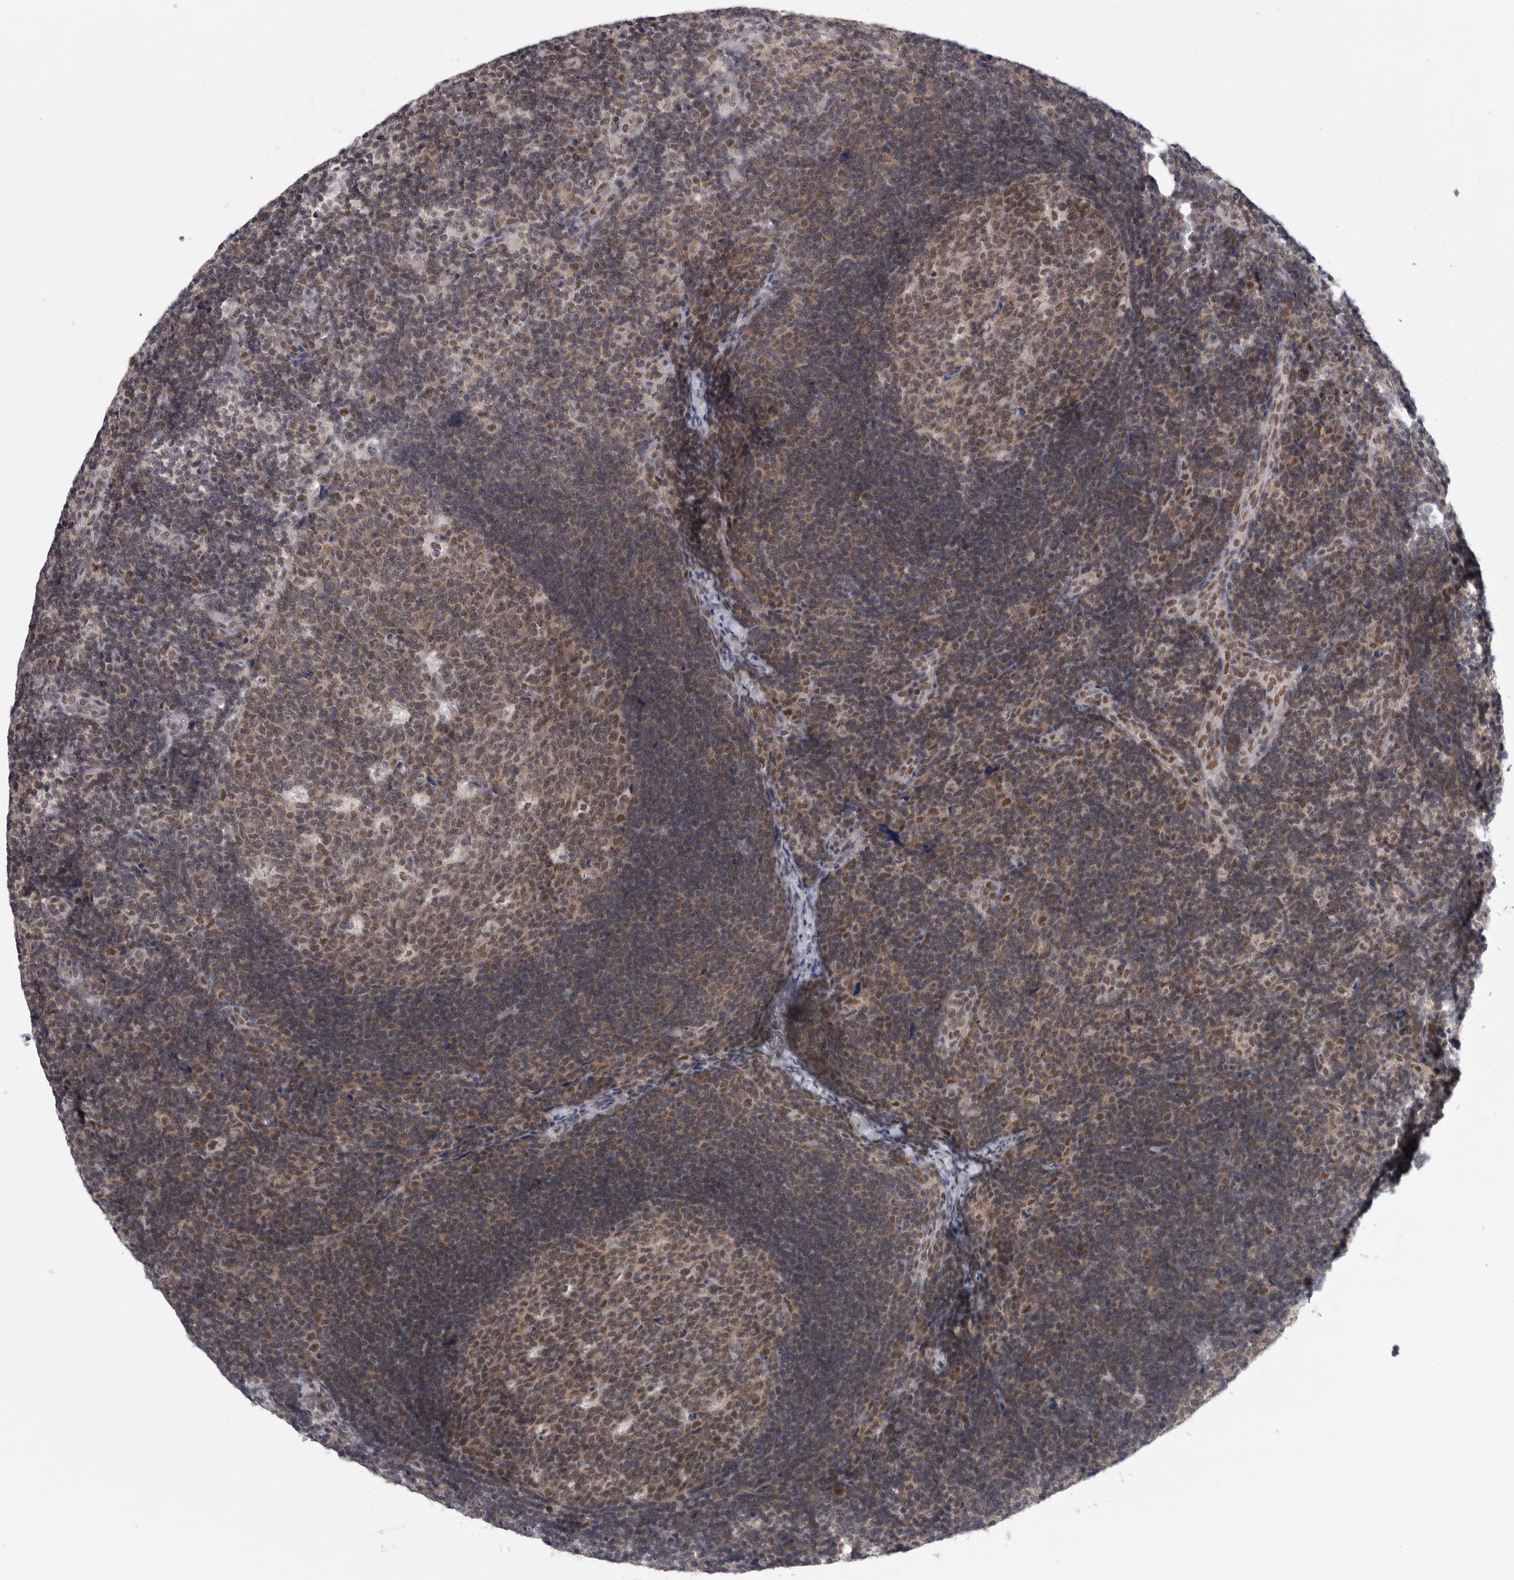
{"staining": {"intensity": "moderate", "quantity": ">75%", "location": "cytoplasmic/membranous,nuclear"}, "tissue": "lymph node", "cell_type": "Germinal center cells", "image_type": "normal", "snomed": [{"axis": "morphology", "description": "Normal tissue, NOS"}, {"axis": "topography", "description": "Lymph node"}], "caption": "A medium amount of moderate cytoplasmic/membranous,nuclear positivity is seen in approximately >75% of germinal center cells in normal lymph node. (DAB (3,3'-diaminobenzidine) = brown stain, brightfield microscopy at high magnification).", "gene": "PSMB2", "patient": {"sex": "female", "age": 22}}